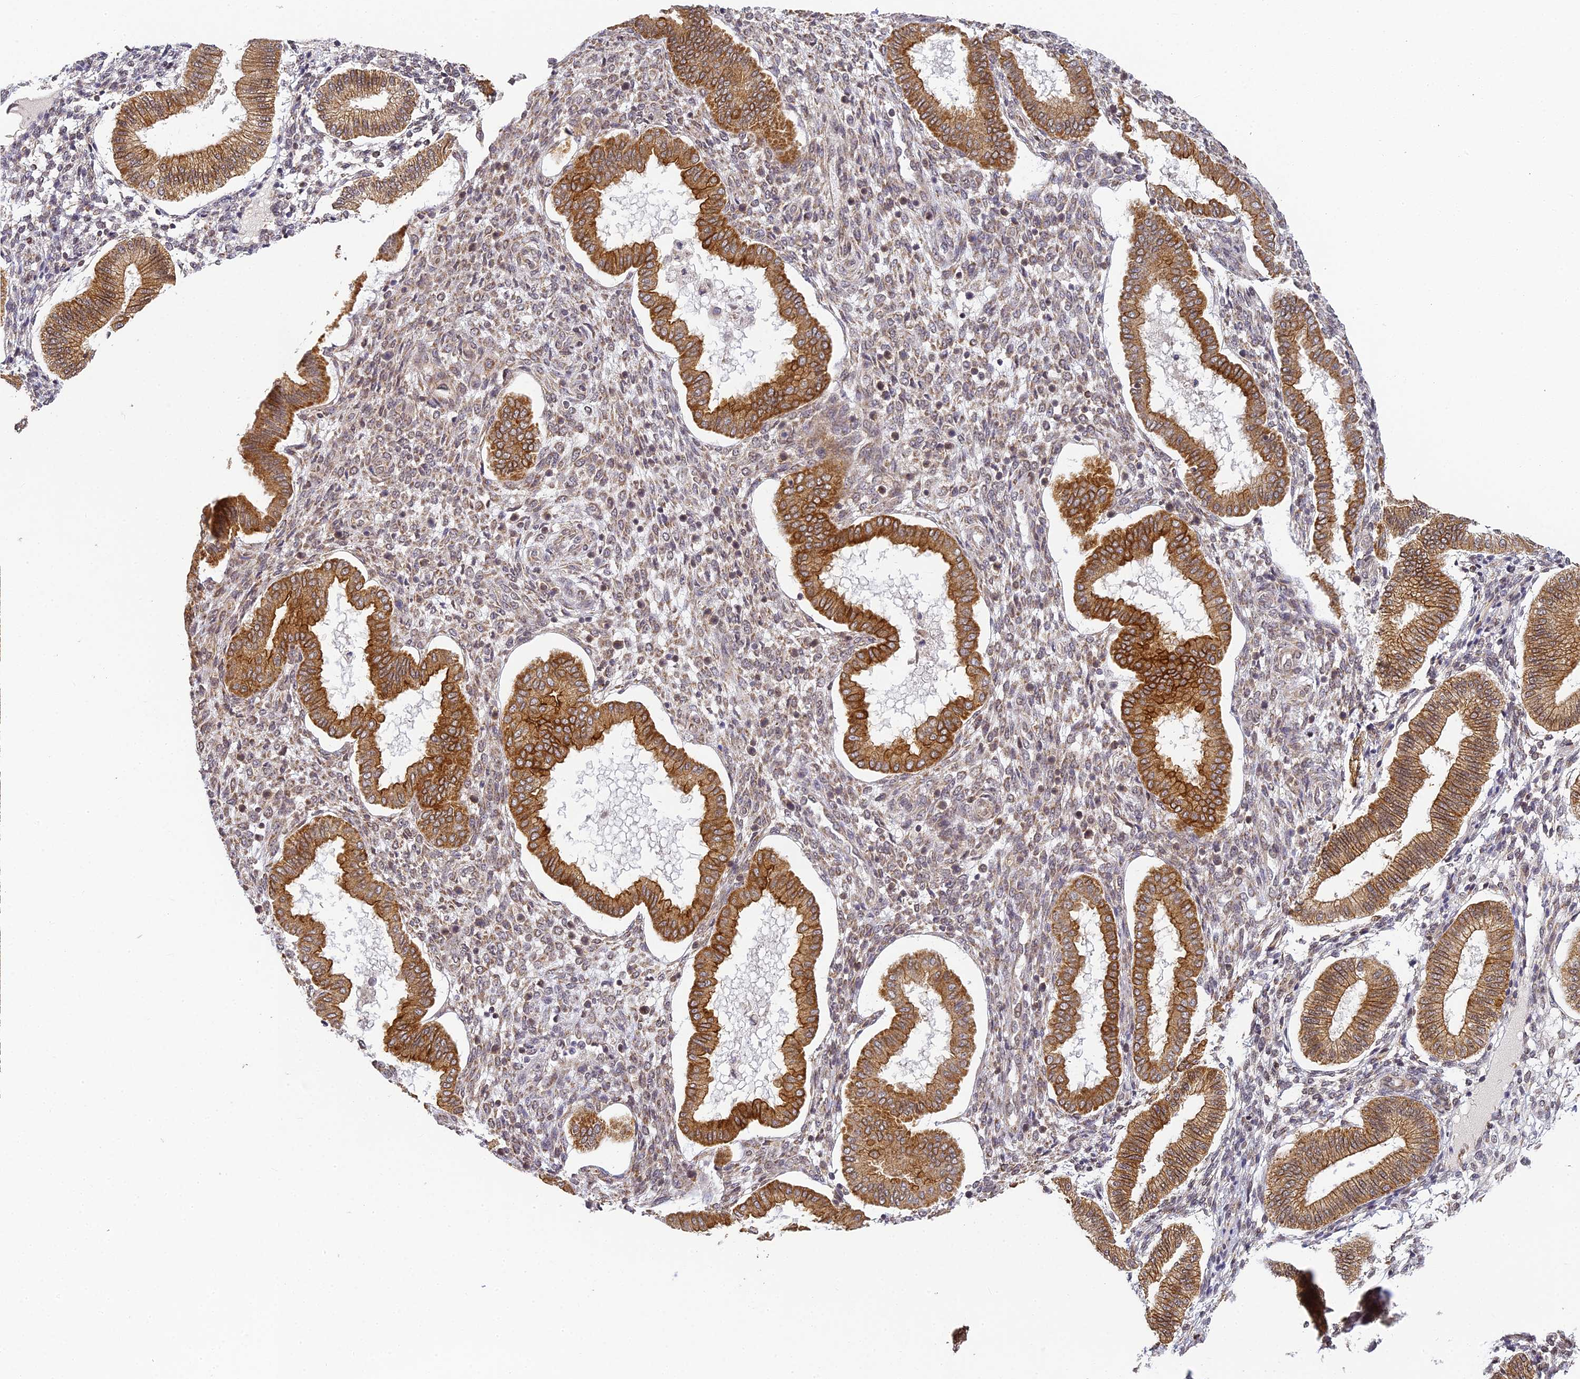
{"staining": {"intensity": "weak", "quantity": "25%-75%", "location": "cytoplasmic/membranous,nuclear"}, "tissue": "endometrium", "cell_type": "Cells in endometrial stroma", "image_type": "normal", "snomed": [{"axis": "morphology", "description": "Normal tissue, NOS"}, {"axis": "topography", "description": "Endometrium"}], "caption": "Protein expression analysis of normal endometrium reveals weak cytoplasmic/membranous,nuclear positivity in approximately 25%-75% of cells in endometrial stroma. (Stains: DAB (3,3'-diaminobenzidine) in brown, nuclei in blue, Microscopy: brightfield microscopy at high magnification).", "gene": "DNAAF10", "patient": {"sex": "female", "age": 24}}